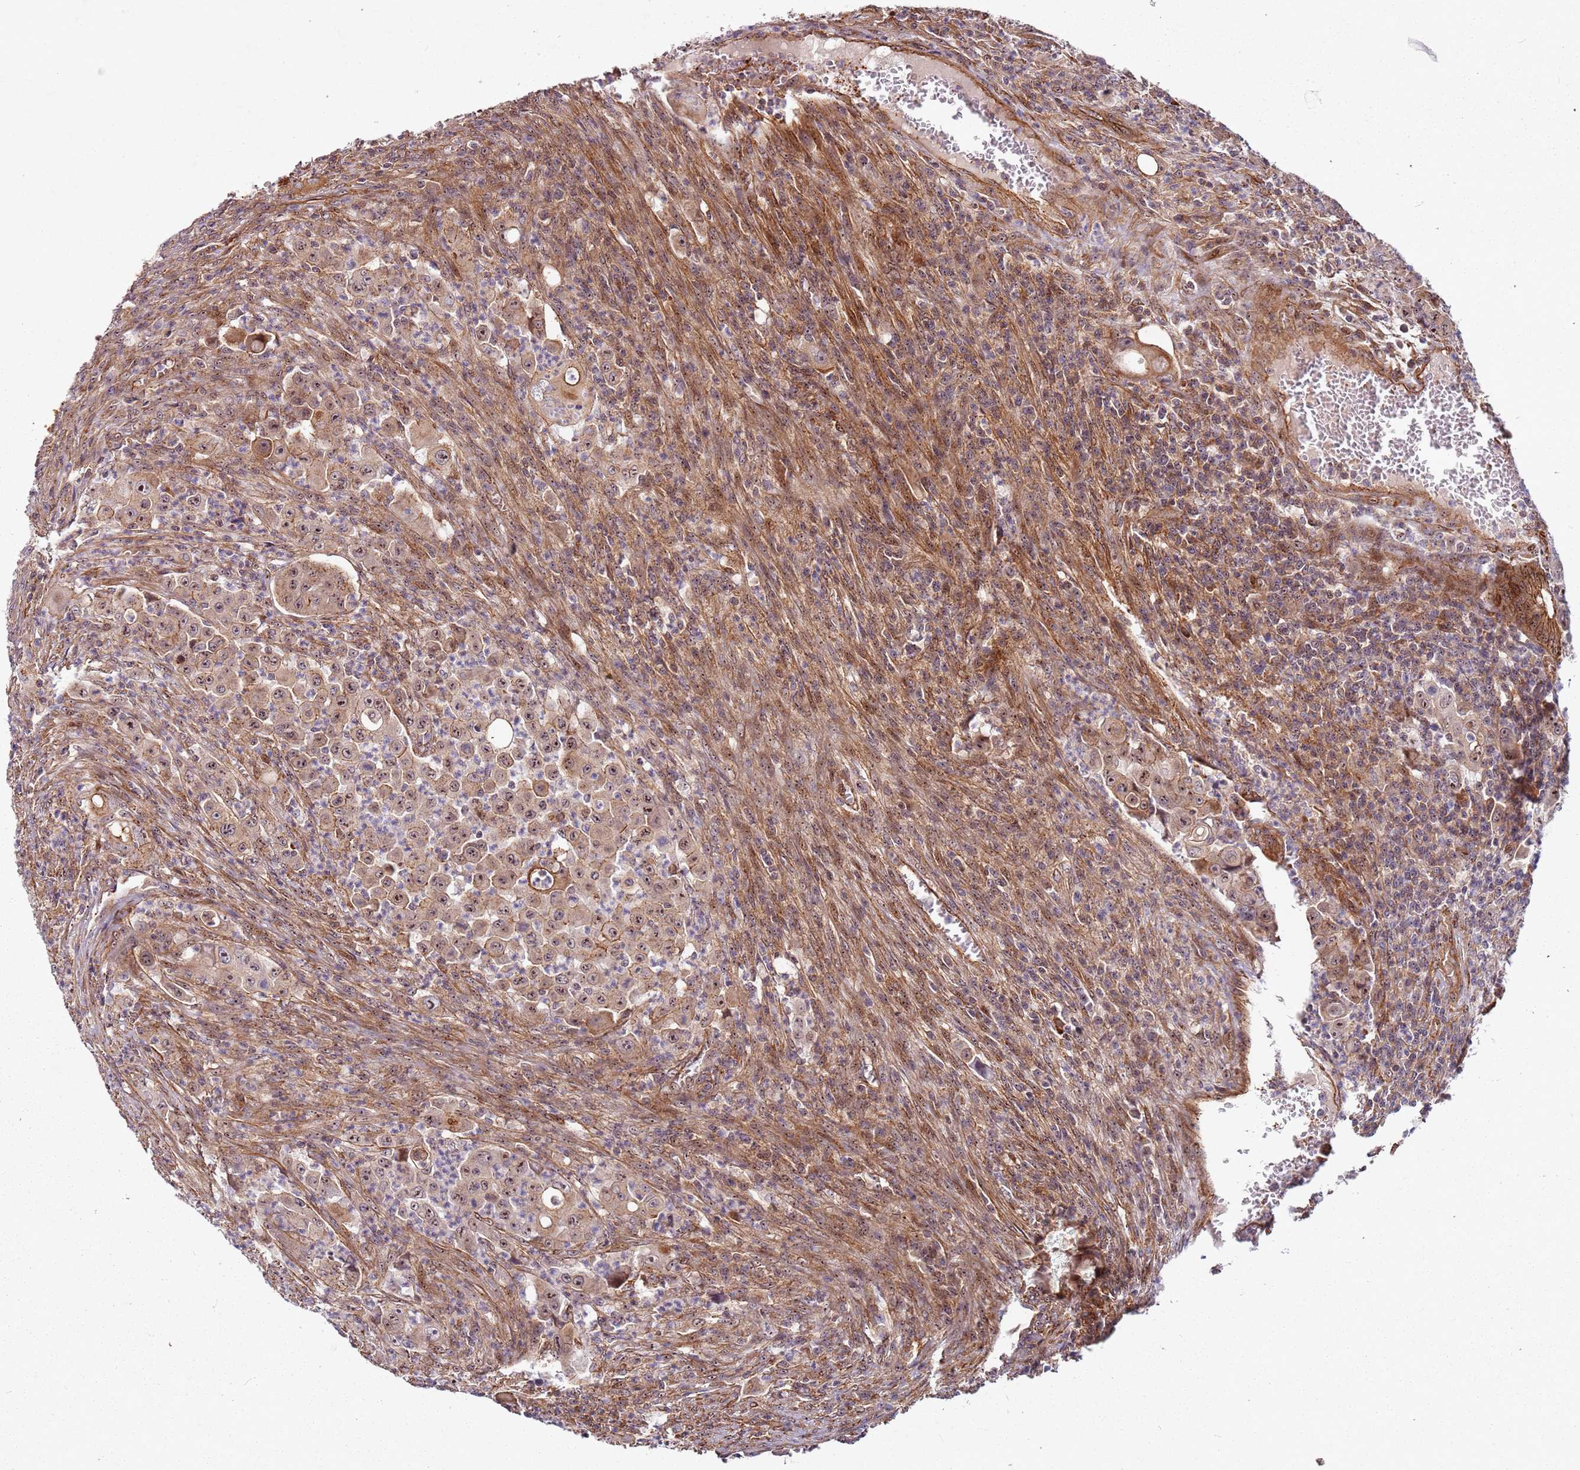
{"staining": {"intensity": "moderate", "quantity": ">75%", "location": "cytoplasmic/membranous,nuclear"}, "tissue": "colorectal cancer", "cell_type": "Tumor cells", "image_type": "cancer", "snomed": [{"axis": "morphology", "description": "Adenocarcinoma, NOS"}, {"axis": "topography", "description": "Colon"}], "caption": "Human colorectal adenocarcinoma stained with a protein marker demonstrates moderate staining in tumor cells.", "gene": "C2CD4B", "patient": {"sex": "male", "age": 51}}